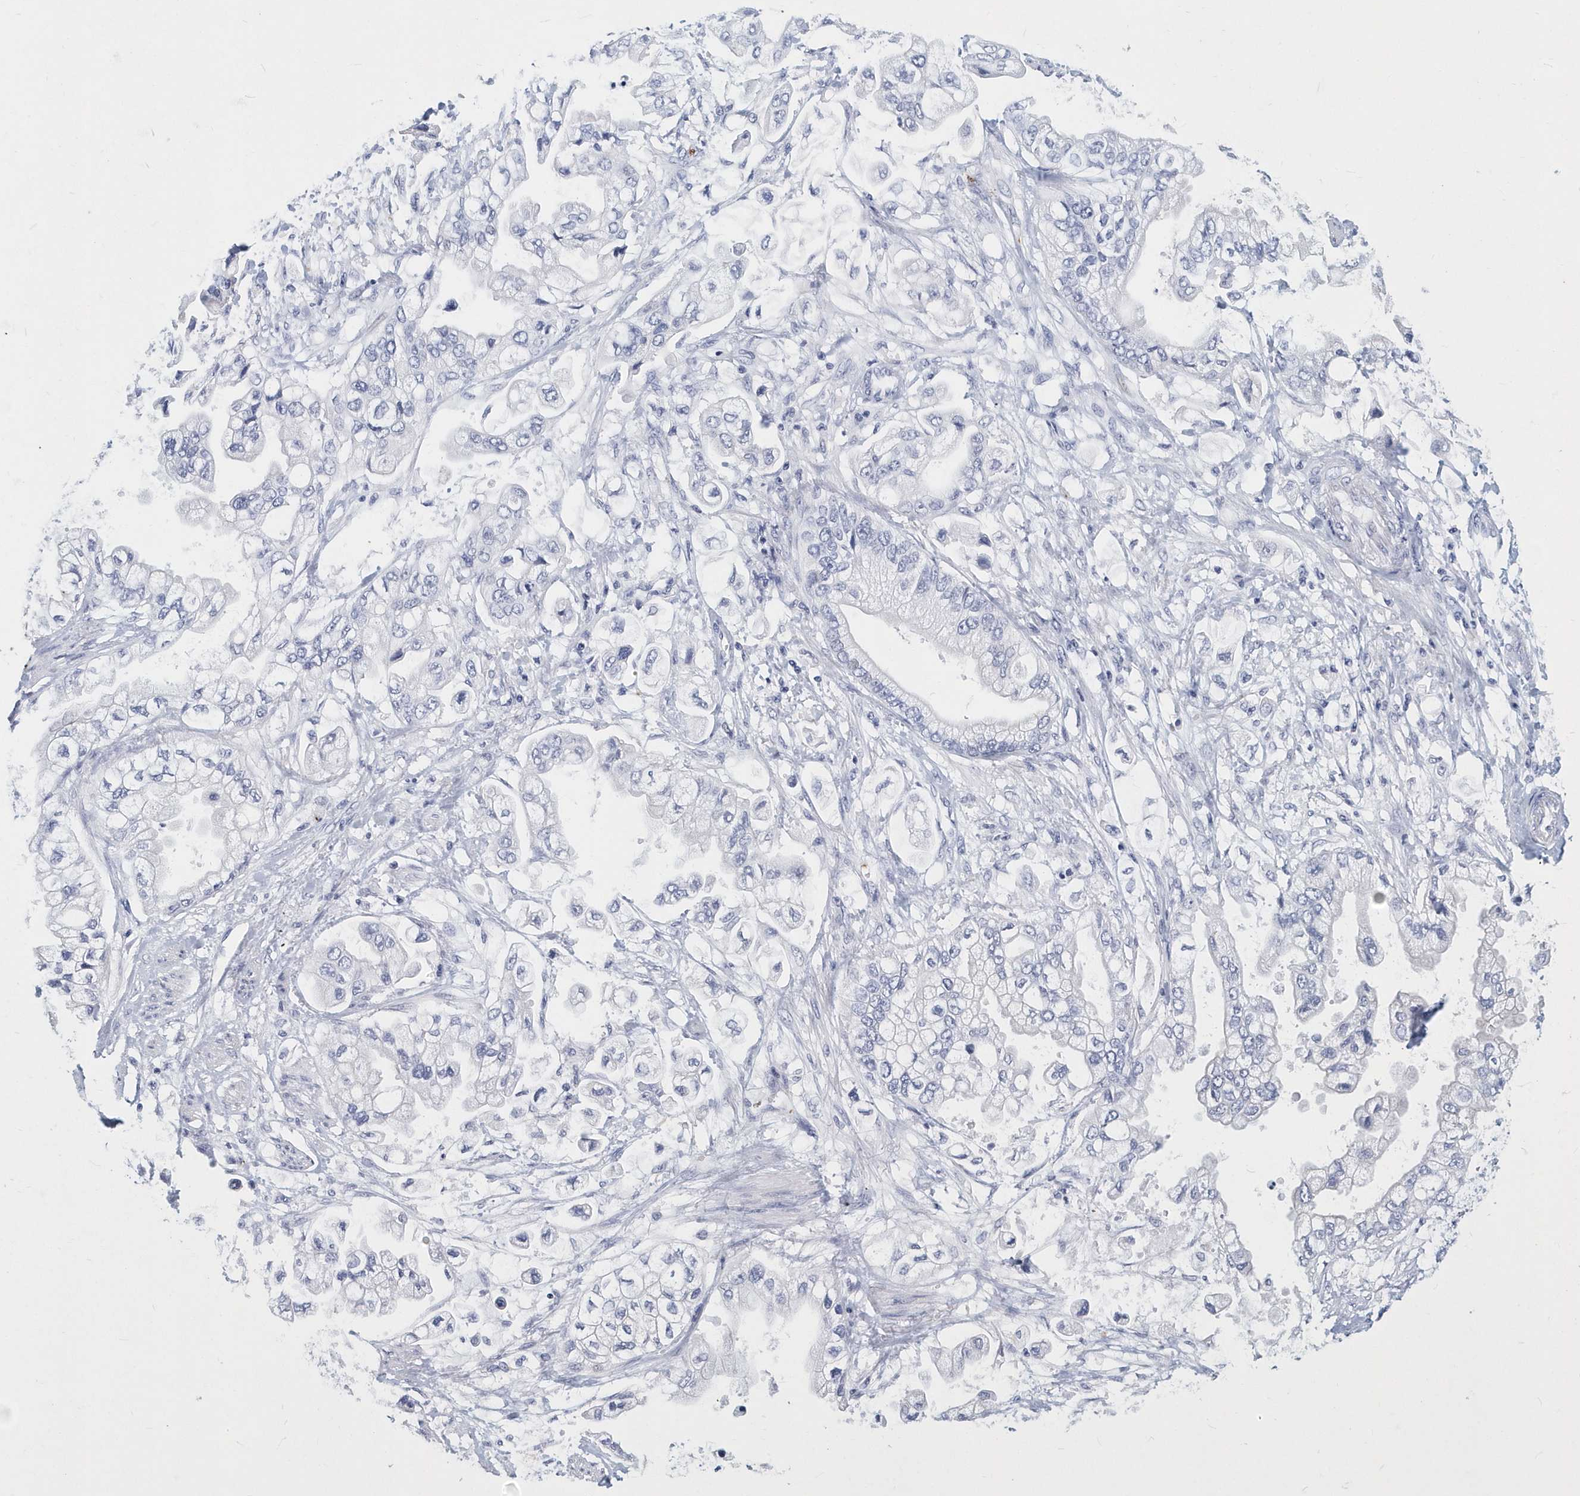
{"staining": {"intensity": "negative", "quantity": "none", "location": "none"}, "tissue": "stomach cancer", "cell_type": "Tumor cells", "image_type": "cancer", "snomed": [{"axis": "morphology", "description": "Adenocarcinoma, NOS"}, {"axis": "topography", "description": "Stomach"}], "caption": "DAB (3,3'-diaminobenzidine) immunohistochemical staining of human stomach cancer (adenocarcinoma) demonstrates no significant positivity in tumor cells.", "gene": "ITGA2B", "patient": {"sex": "male", "age": 62}}